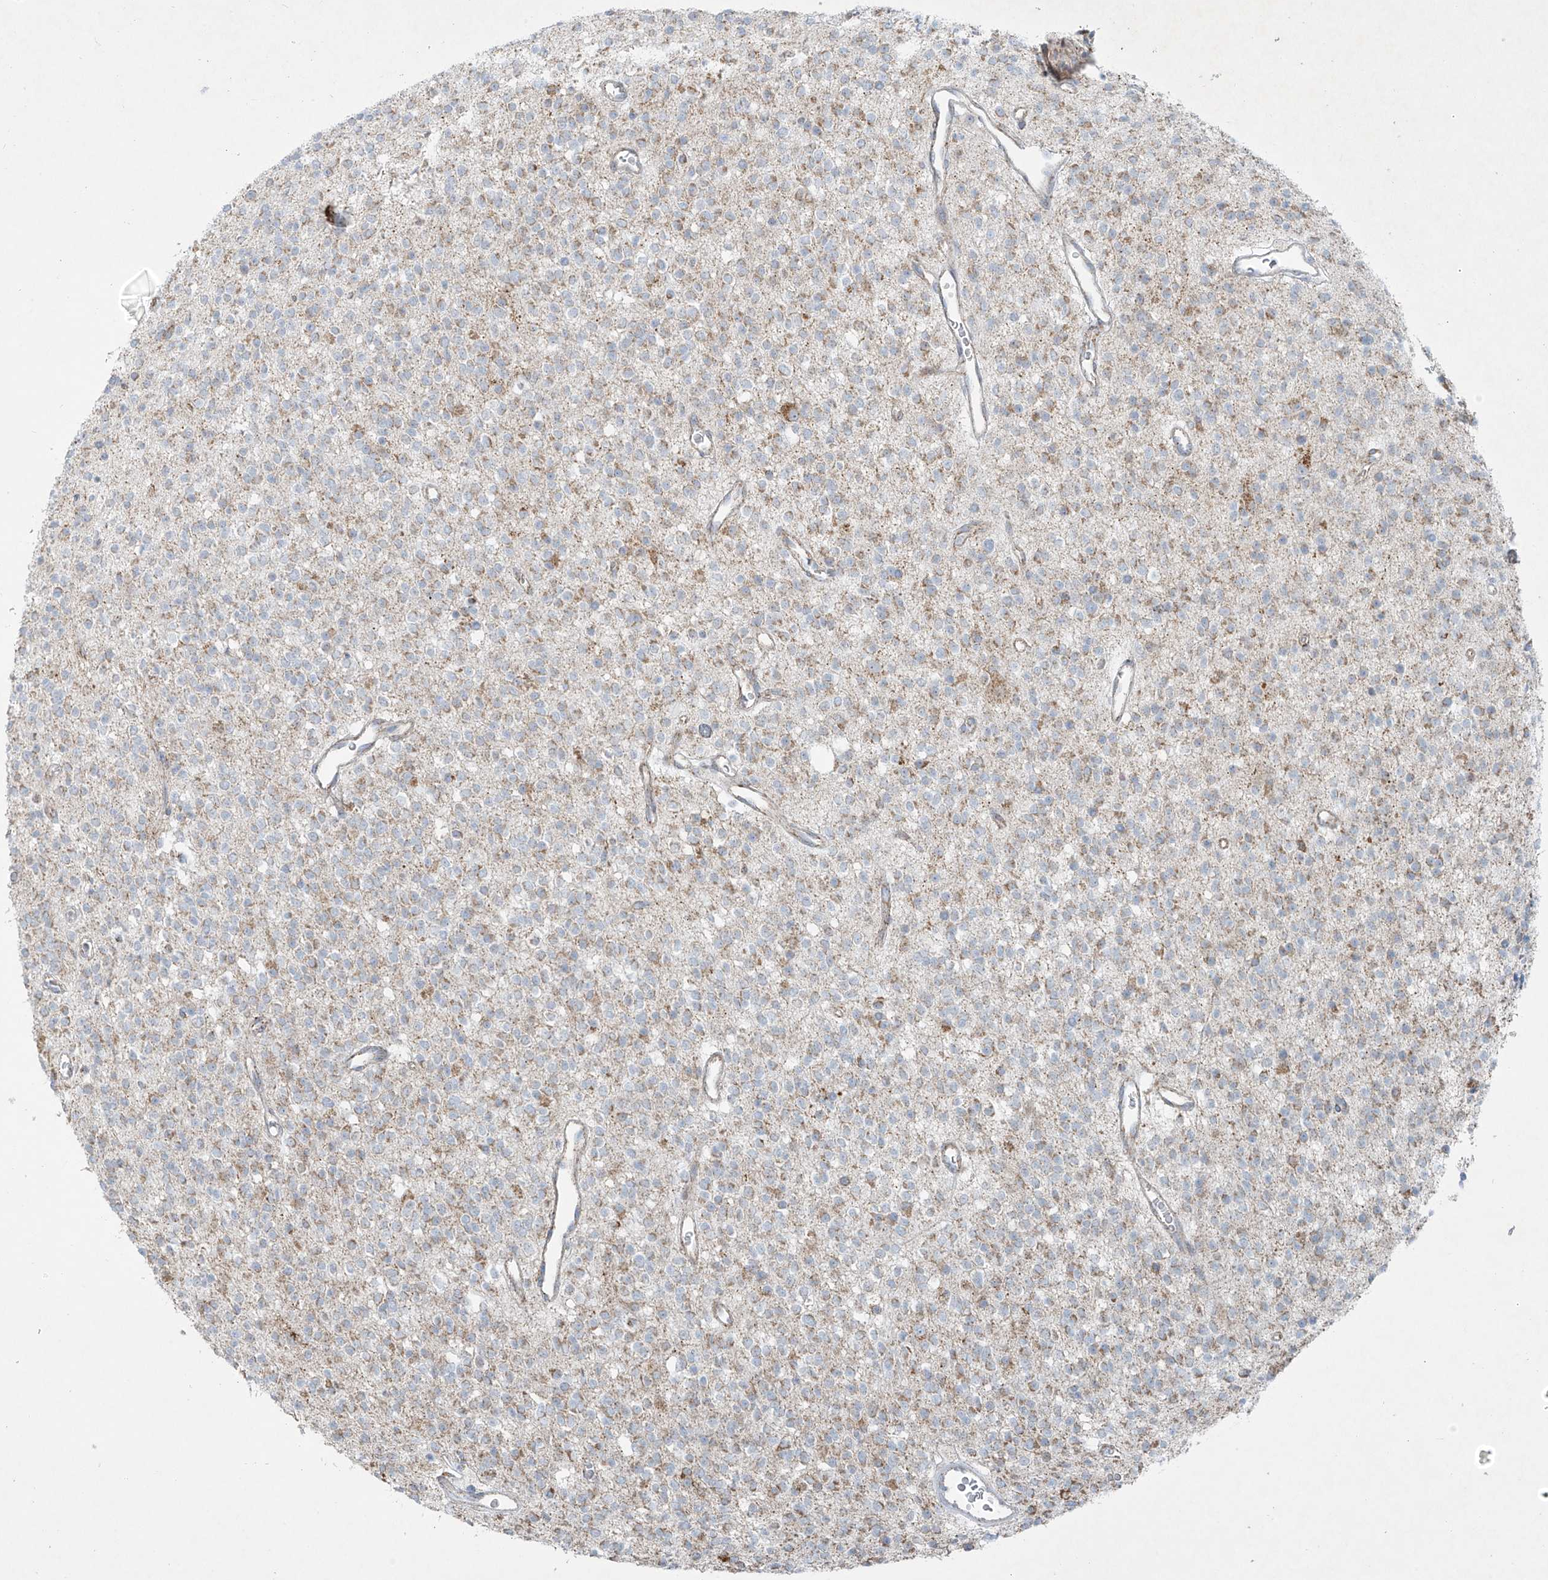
{"staining": {"intensity": "moderate", "quantity": "25%-75%", "location": "cytoplasmic/membranous"}, "tissue": "glioma", "cell_type": "Tumor cells", "image_type": "cancer", "snomed": [{"axis": "morphology", "description": "Glioma, malignant, High grade"}, {"axis": "topography", "description": "Brain"}], "caption": "Malignant glioma (high-grade) was stained to show a protein in brown. There is medium levels of moderate cytoplasmic/membranous expression in approximately 25%-75% of tumor cells.", "gene": "SMDT1", "patient": {"sex": "male", "age": 34}}